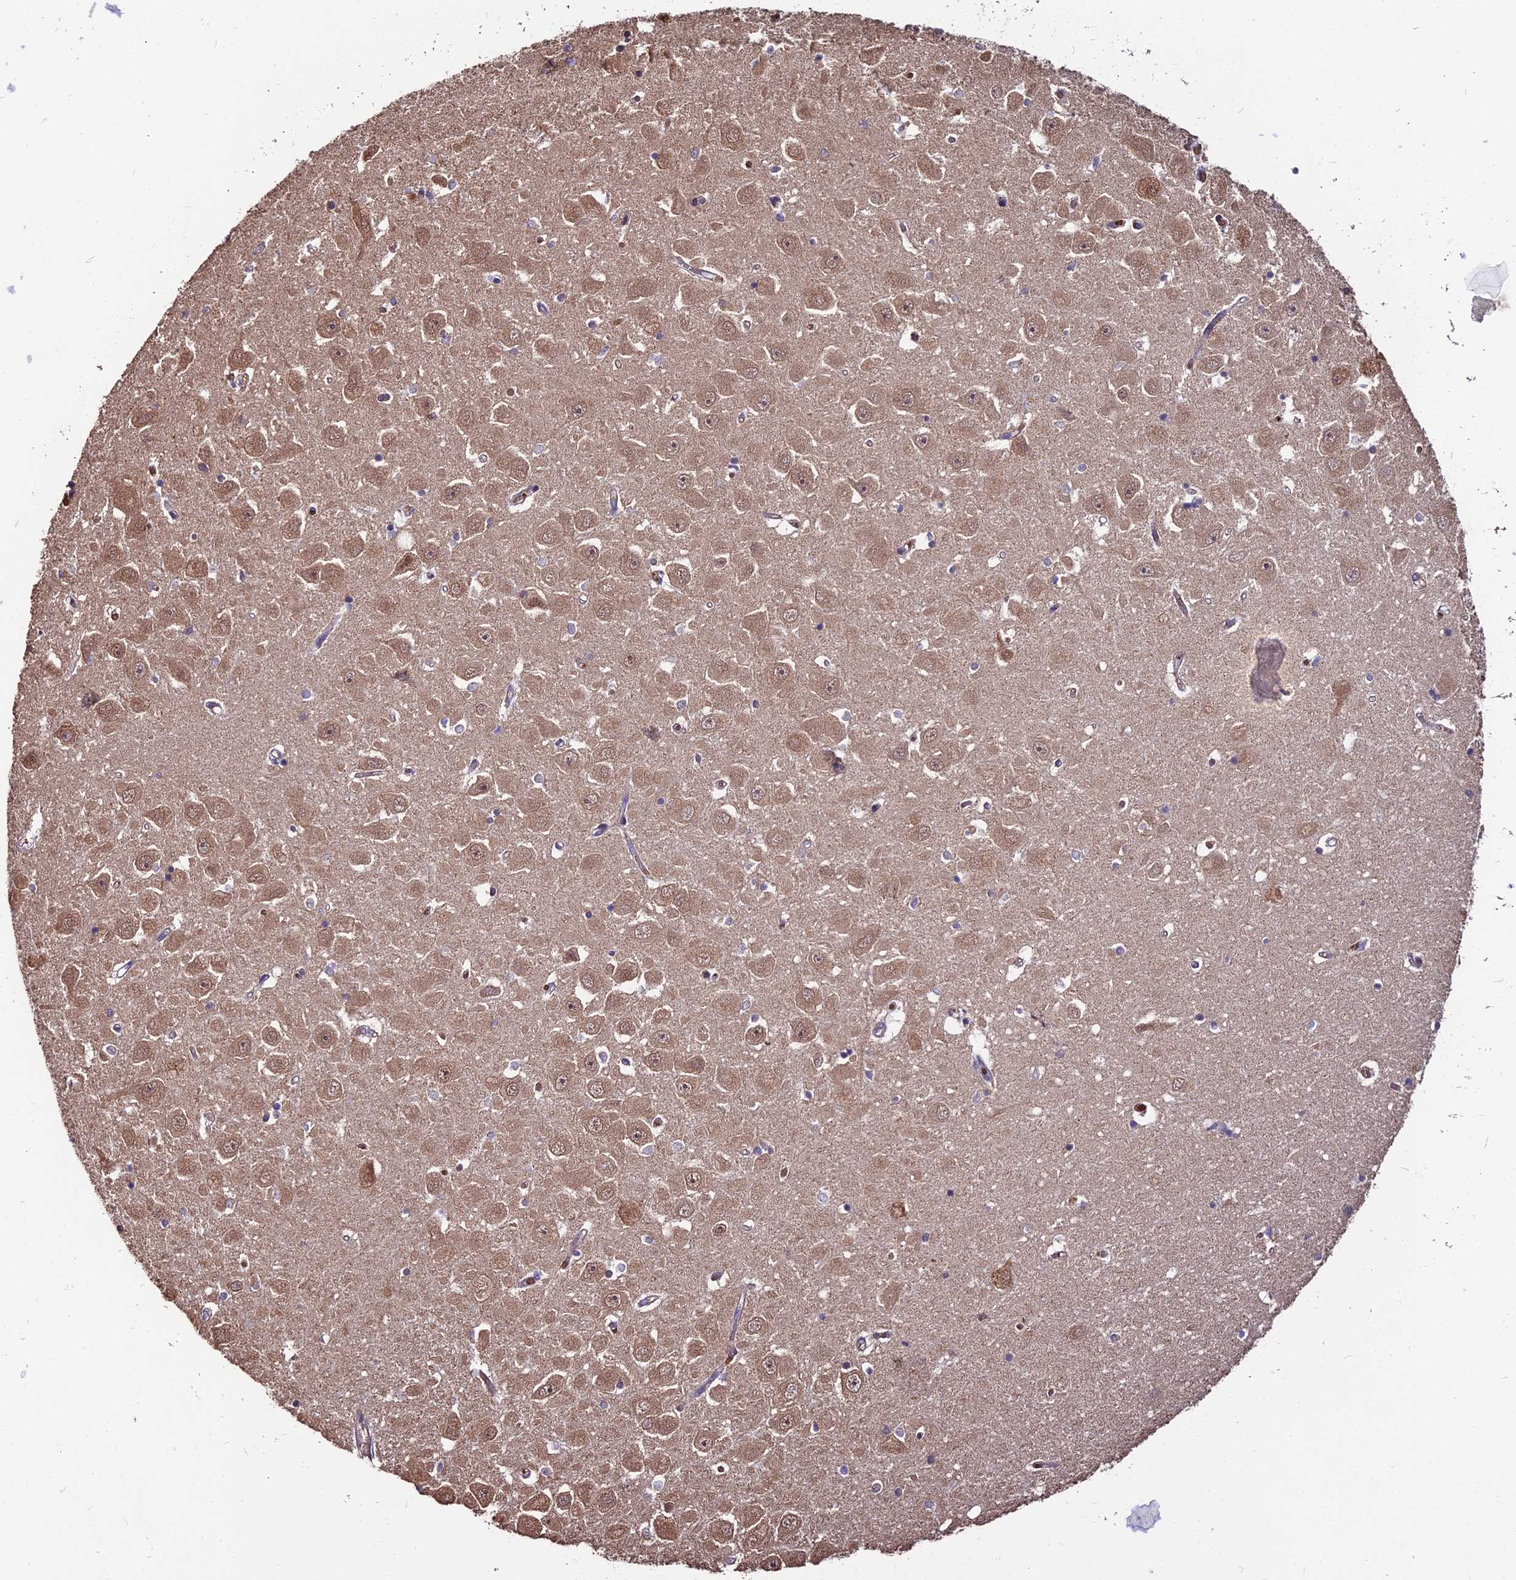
{"staining": {"intensity": "moderate", "quantity": "<25%", "location": "cytoplasmic/membranous"}, "tissue": "hippocampus", "cell_type": "Glial cells", "image_type": "normal", "snomed": [{"axis": "morphology", "description": "Normal tissue, NOS"}, {"axis": "topography", "description": "Hippocampus"}], "caption": "High-magnification brightfield microscopy of benign hippocampus stained with DAB (3,3'-diaminobenzidine) (brown) and counterstained with hematoxylin (blue). glial cells exhibit moderate cytoplasmic/membranous positivity is present in about<25% of cells. The protein is stained brown, and the nuclei are stained in blue (DAB IHC with brightfield microscopy, high magnification).", "gene": "ZDBF2", "patient": {"sex": "male", "age": 45}}